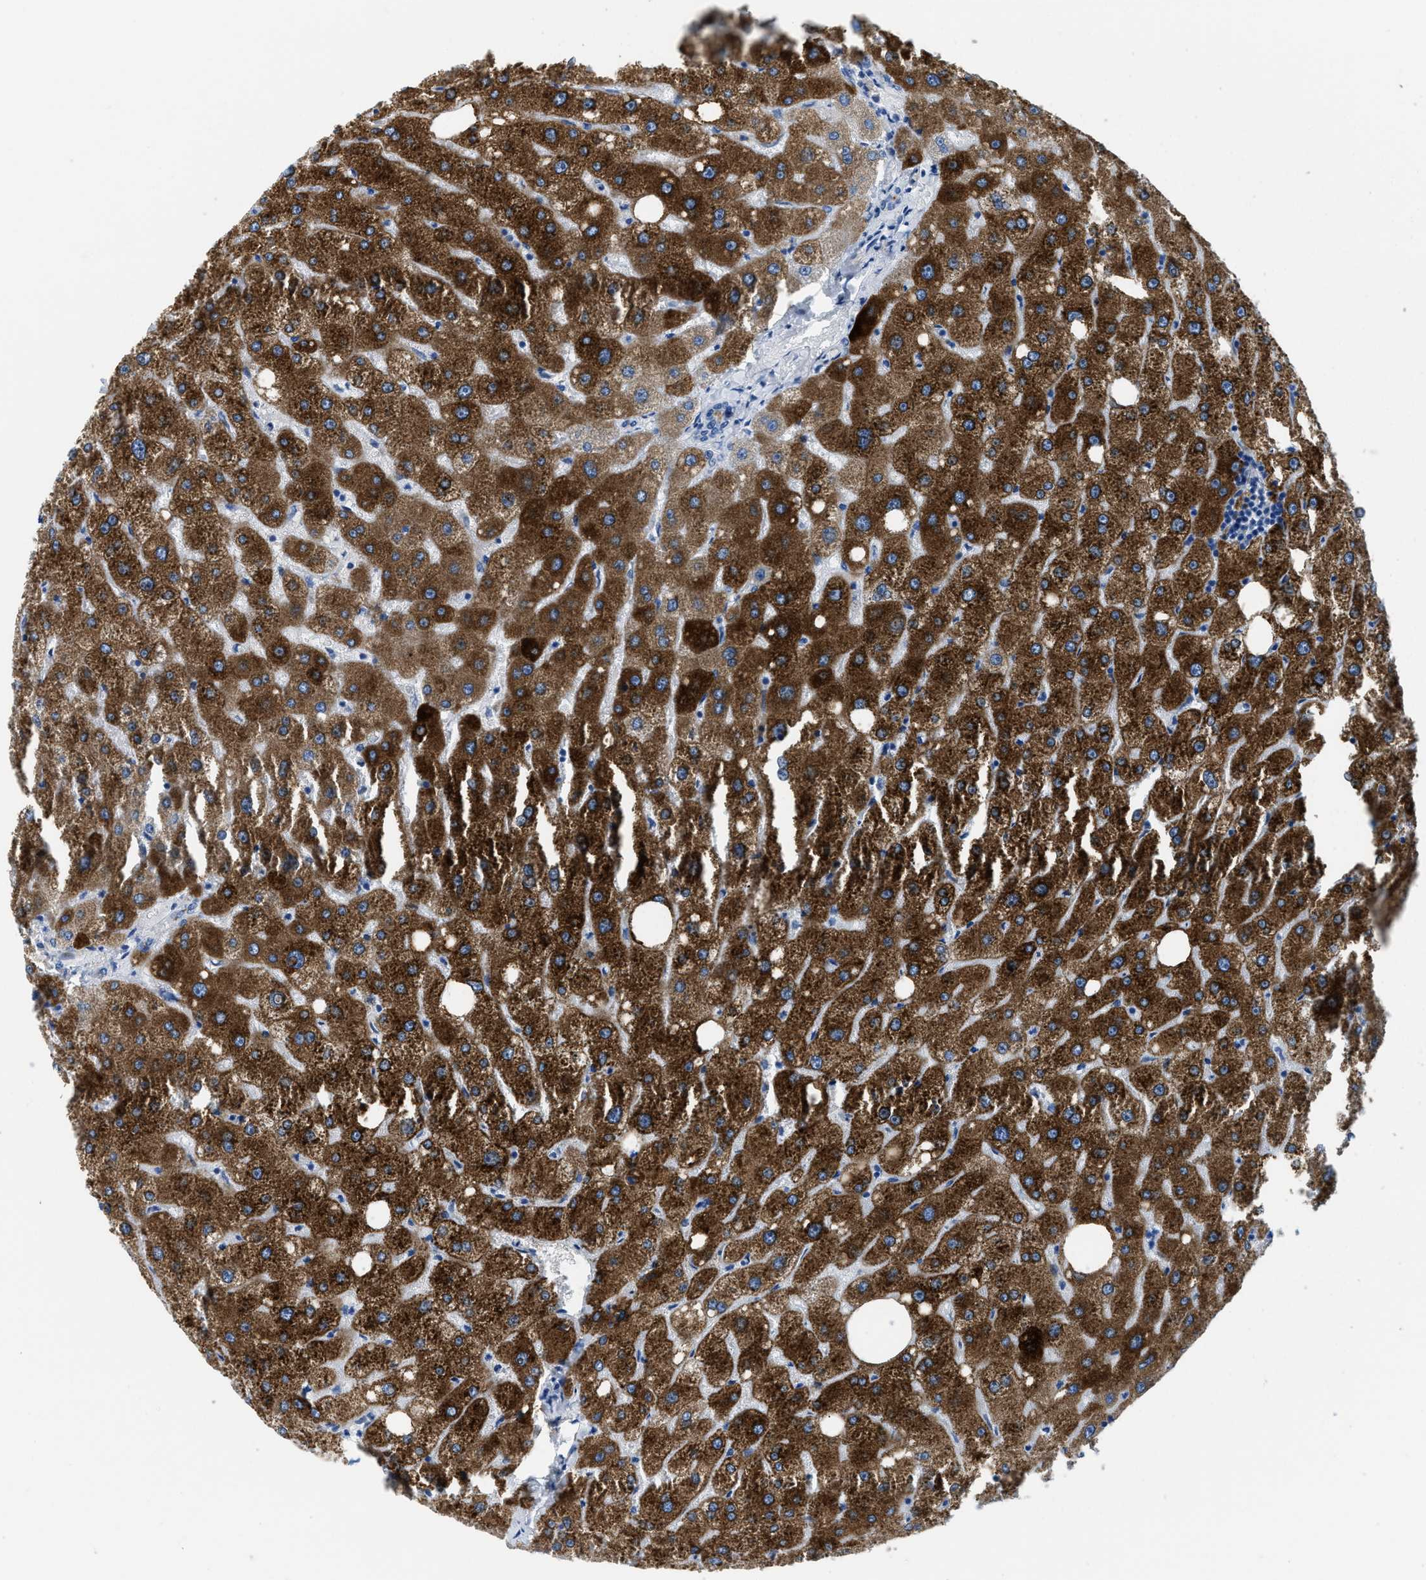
{"staining": {"intensity": "negative", "quantity": "none", "location": "none"}, "tissue": "liver", "cell_type": "Cholangiocytes", "image_type": "normal", "snomed": [{"axis": "morphology", "description": "Normal tissue, NOS"}, {"axis": "topography", "description": "Liver"}], "caption": "The IHC photomicrograph has no significant expression in cholangiocytes of liver. (DAB (3,3'-diaminobenzidine) immunohistochemistry with hematoxylin counter stain).", "gene": "MBL2", "patient": {"sex": "male", "age": 73}}